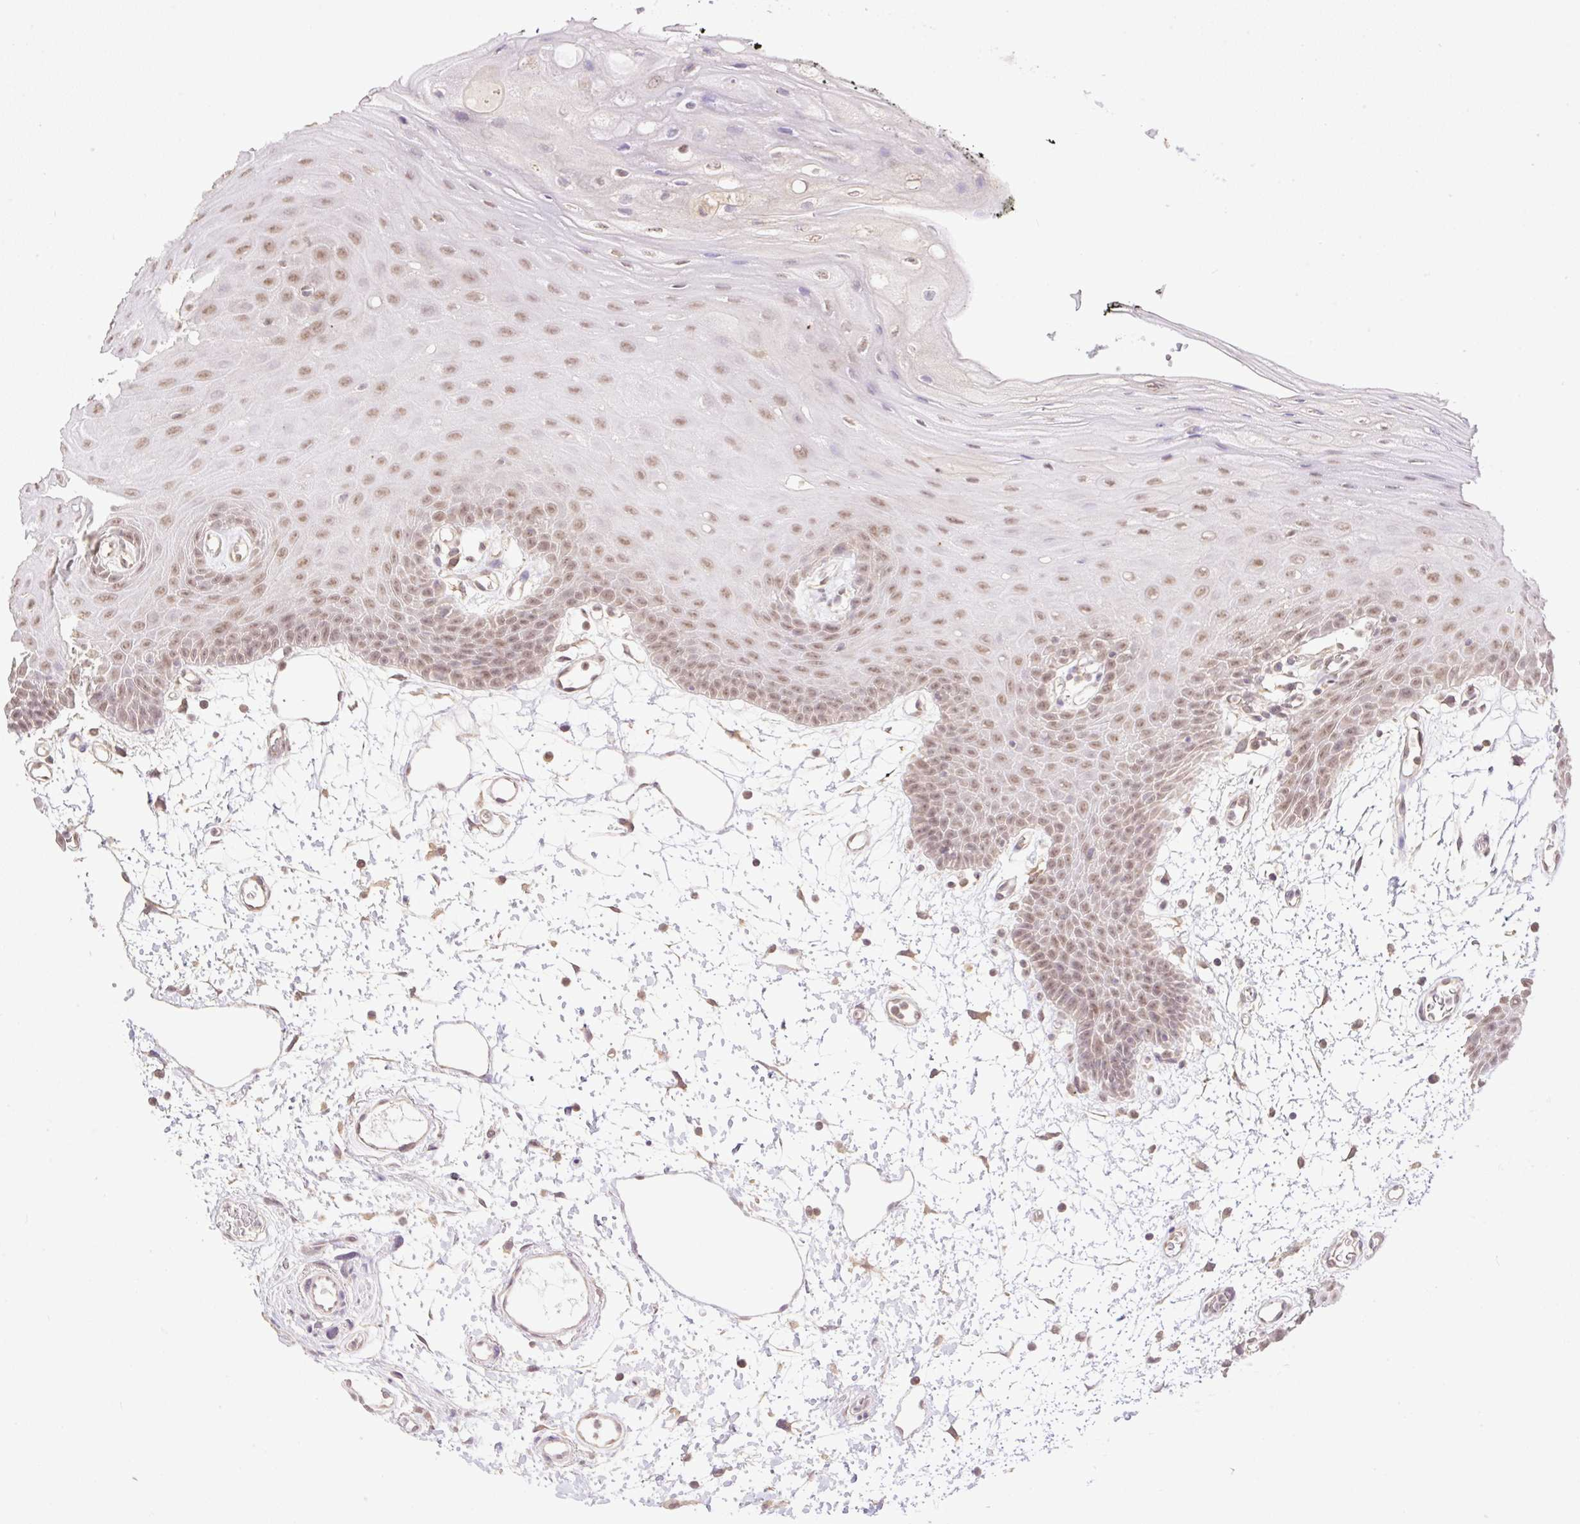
{"staining": {"intensity": "moderate", "quantity": ">75%", "location": "nuclear"}, "tissue": "oral mucosa", "cell_type": "Squamous epithelial cells", "image_type": "normal", "snomed": [{"axis": "morphology", "description": "Normal tissue, NOS"}, {"axis": "topography", "description": "Oral tissue"}], "caption": "Normal oral mucosa exhibits moderate nuclear positivity in approximately >75% of squamous epithelial cells, visualized by immunohistochemistry.", "gene": "VPS25", "patient": {"sex": "female", "age": 59}}